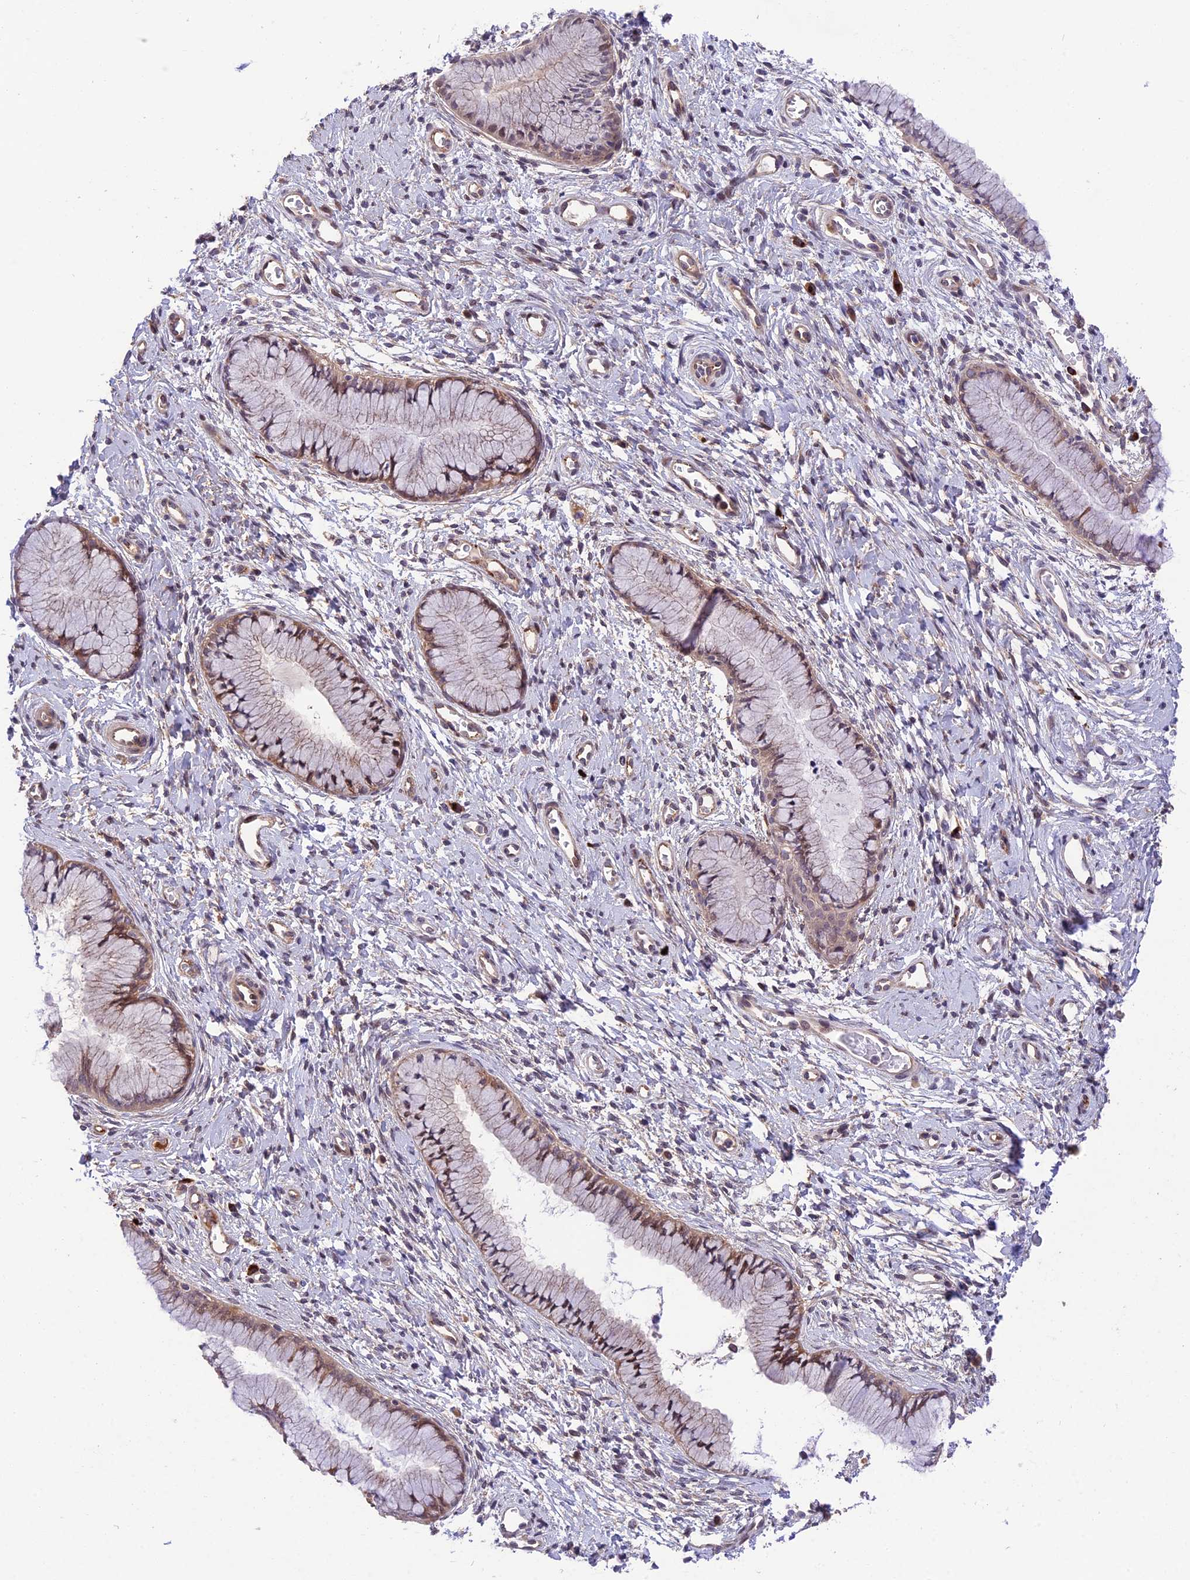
{"staining": {"intensity": "moderate", "quantity": "25%-75%", "location": "cytoplasmic/membranous,nuclear"}, "tissue": "cervix", "cell_type": "Glandular cells", "image_type": "normal", "snomed": [{"axis": "morphology", "description": "Normal tissue, NOS"}, {"axis": "topography", "description": "Cervix"}], "caption": "Immunohistochemistry (DAB) staining of normal cervix exhibits moderate cytoplasmic/membranous,nuclear protein staining in about 25%-75% of glandular cells.", "gene": "MFSD2A", "patient": {"sex": "female", "age": 42}}